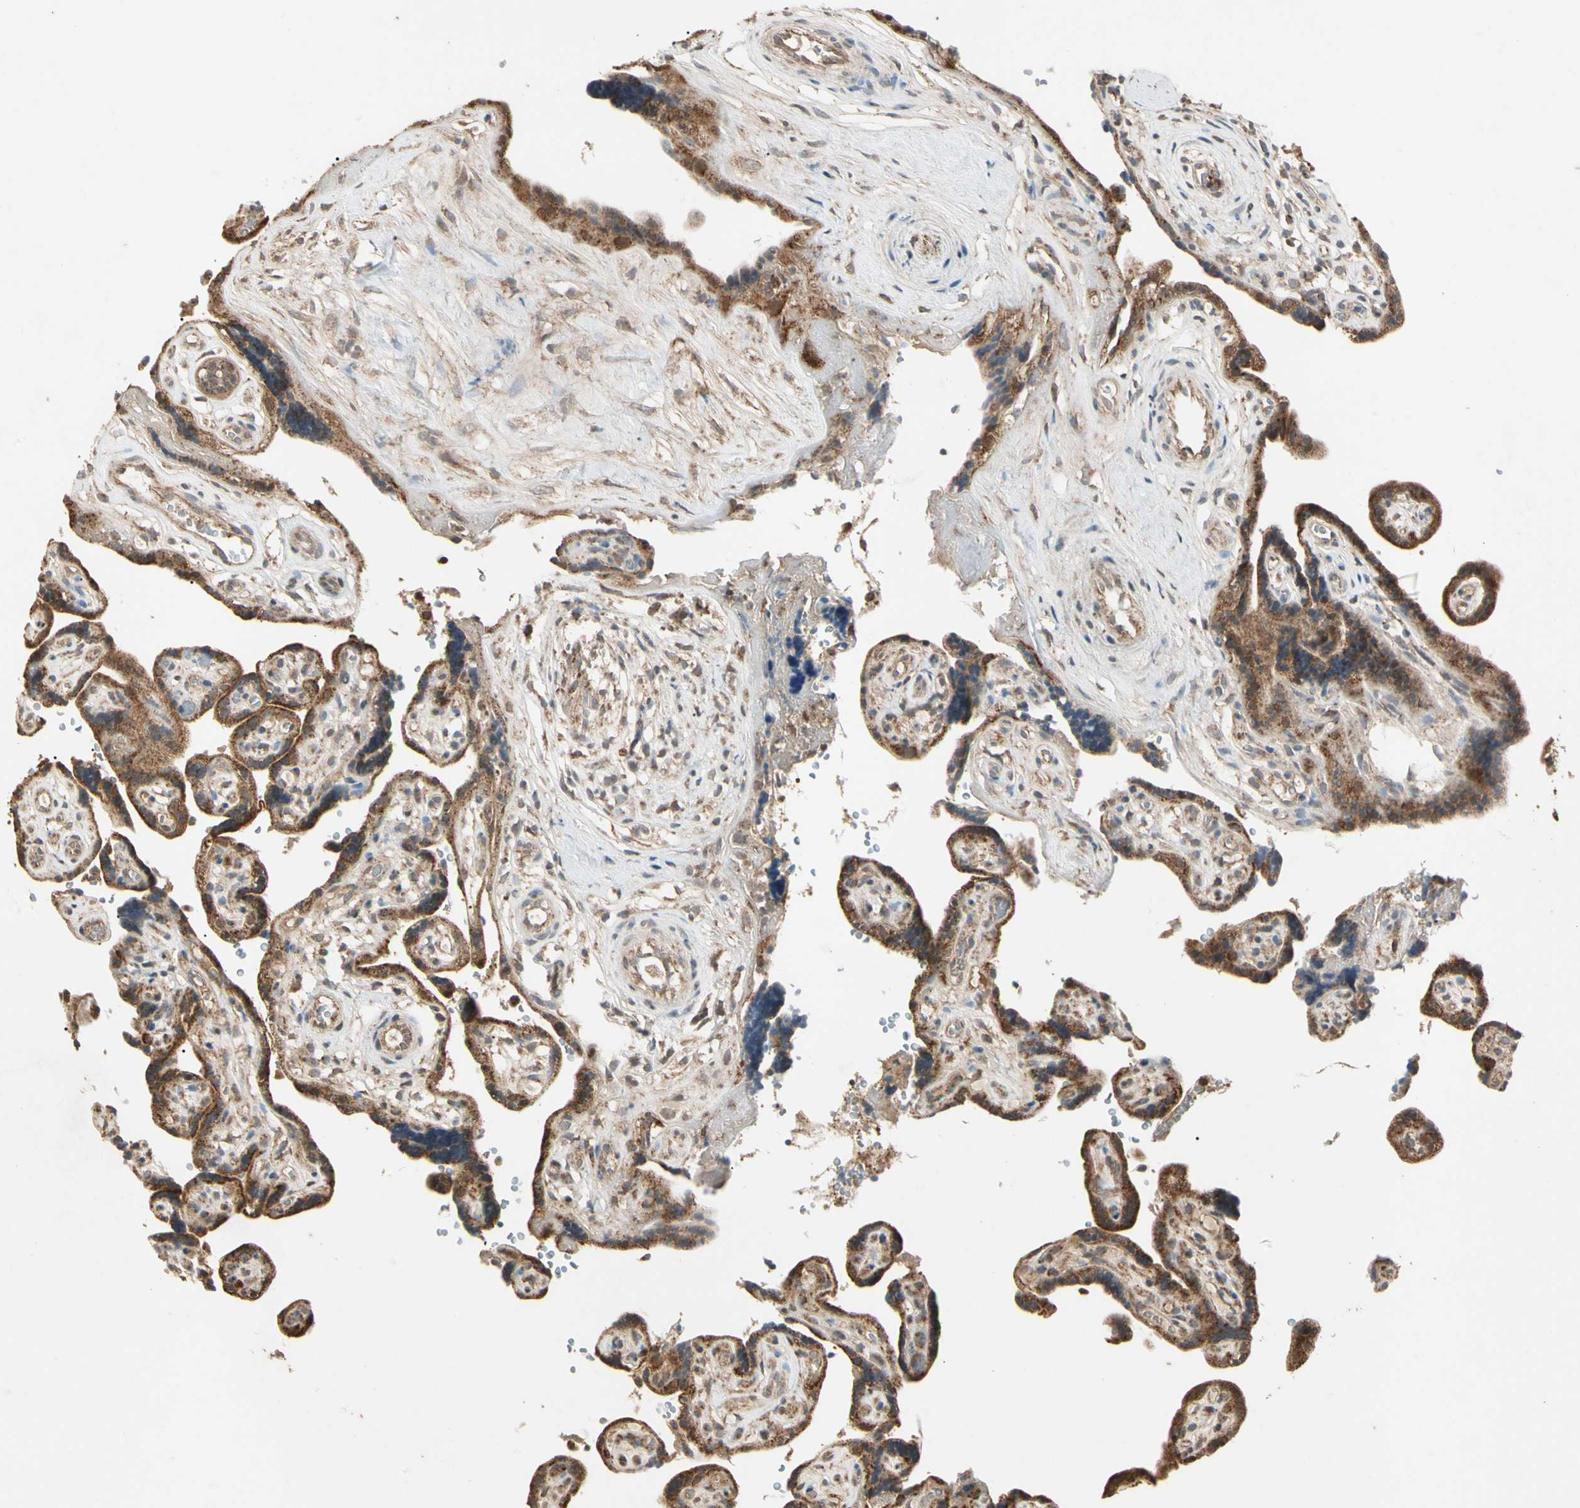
{"staining": {"intensity": "strong", "quantity": ">75%", "location": "cytoplasmic/membranous"}, "tissue": "placenta", "cell_type": "Trophoblastic cells", "image_type": "normal", "snomed": [{"axis": "morphology", "description": "Normal tissue, NOS"}, {"axis": "topography", "description": "Placenta"}], "caption": "Brown immunohistochemical staining in benign human placenta displays strong cytoplasmic/membranous staining in about >75% of trophoblastic cells.", "gene": "PRDX5", "patient": {"sex": "female", "age": 30}}